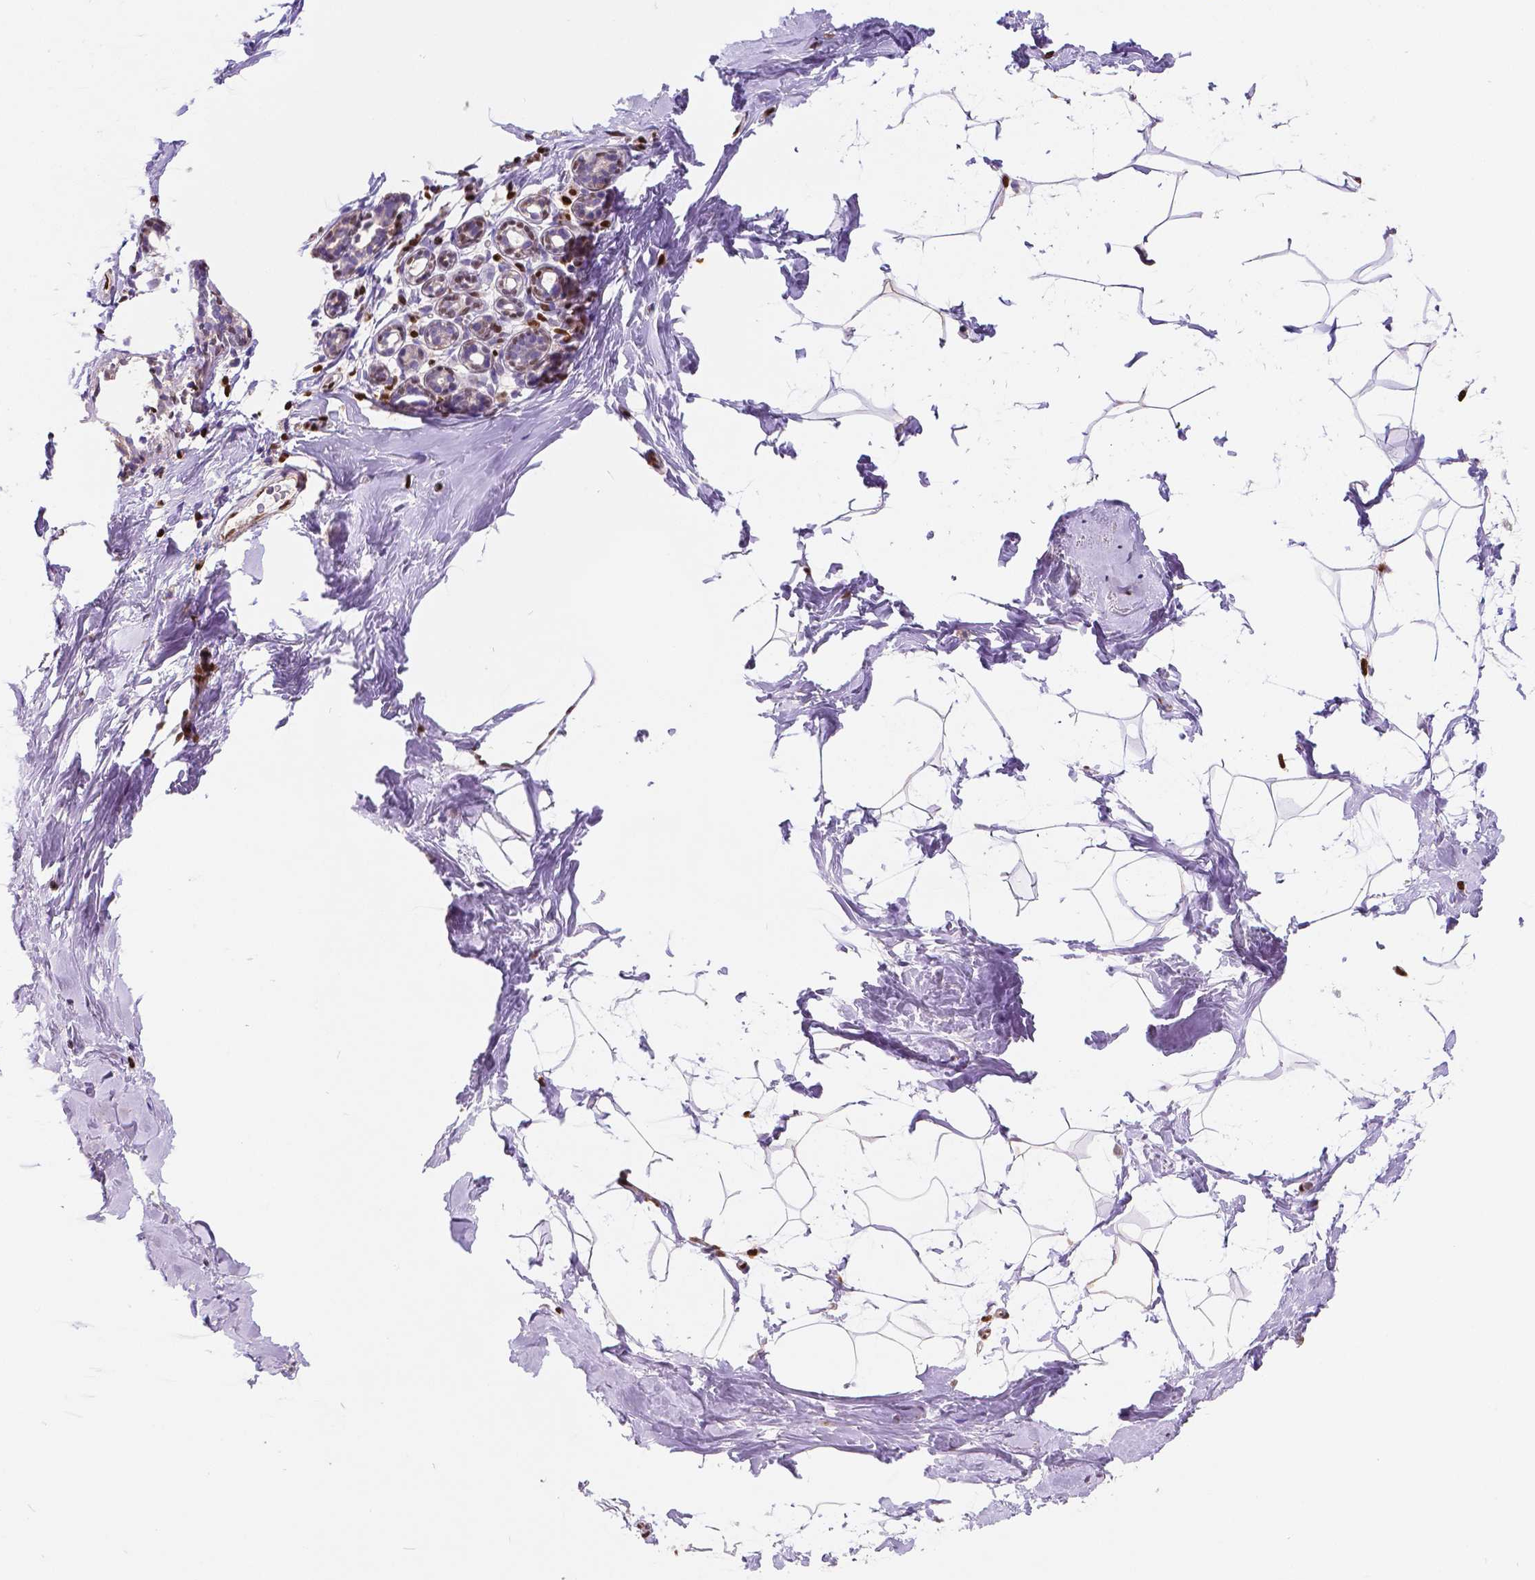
{"staining": {"intensity": "negative", "quantity": "none", "location": "none"}, "tissue": "breast", "cell_type": "Adipocytes", "image_type": "normal", "snomed": [{"axis": "morphology", "description": "Normal tissue, NOS"}, {"axis": "topography", "description": "Breast"}], "caption": "IHC image of unremarkable breast: breast stained with DAB (3,3'-diaminobenzidine) reveals no significant protein expression in adipocytes. Brightfield microscopy of immunohistochemistry stained with DAB (3,3'-diaminobenzidine) (brown) and hematoxylin (blue), captured at high magnification.", "gene": "MEF2C", "patient": {"sex": "female", "age": 32}}